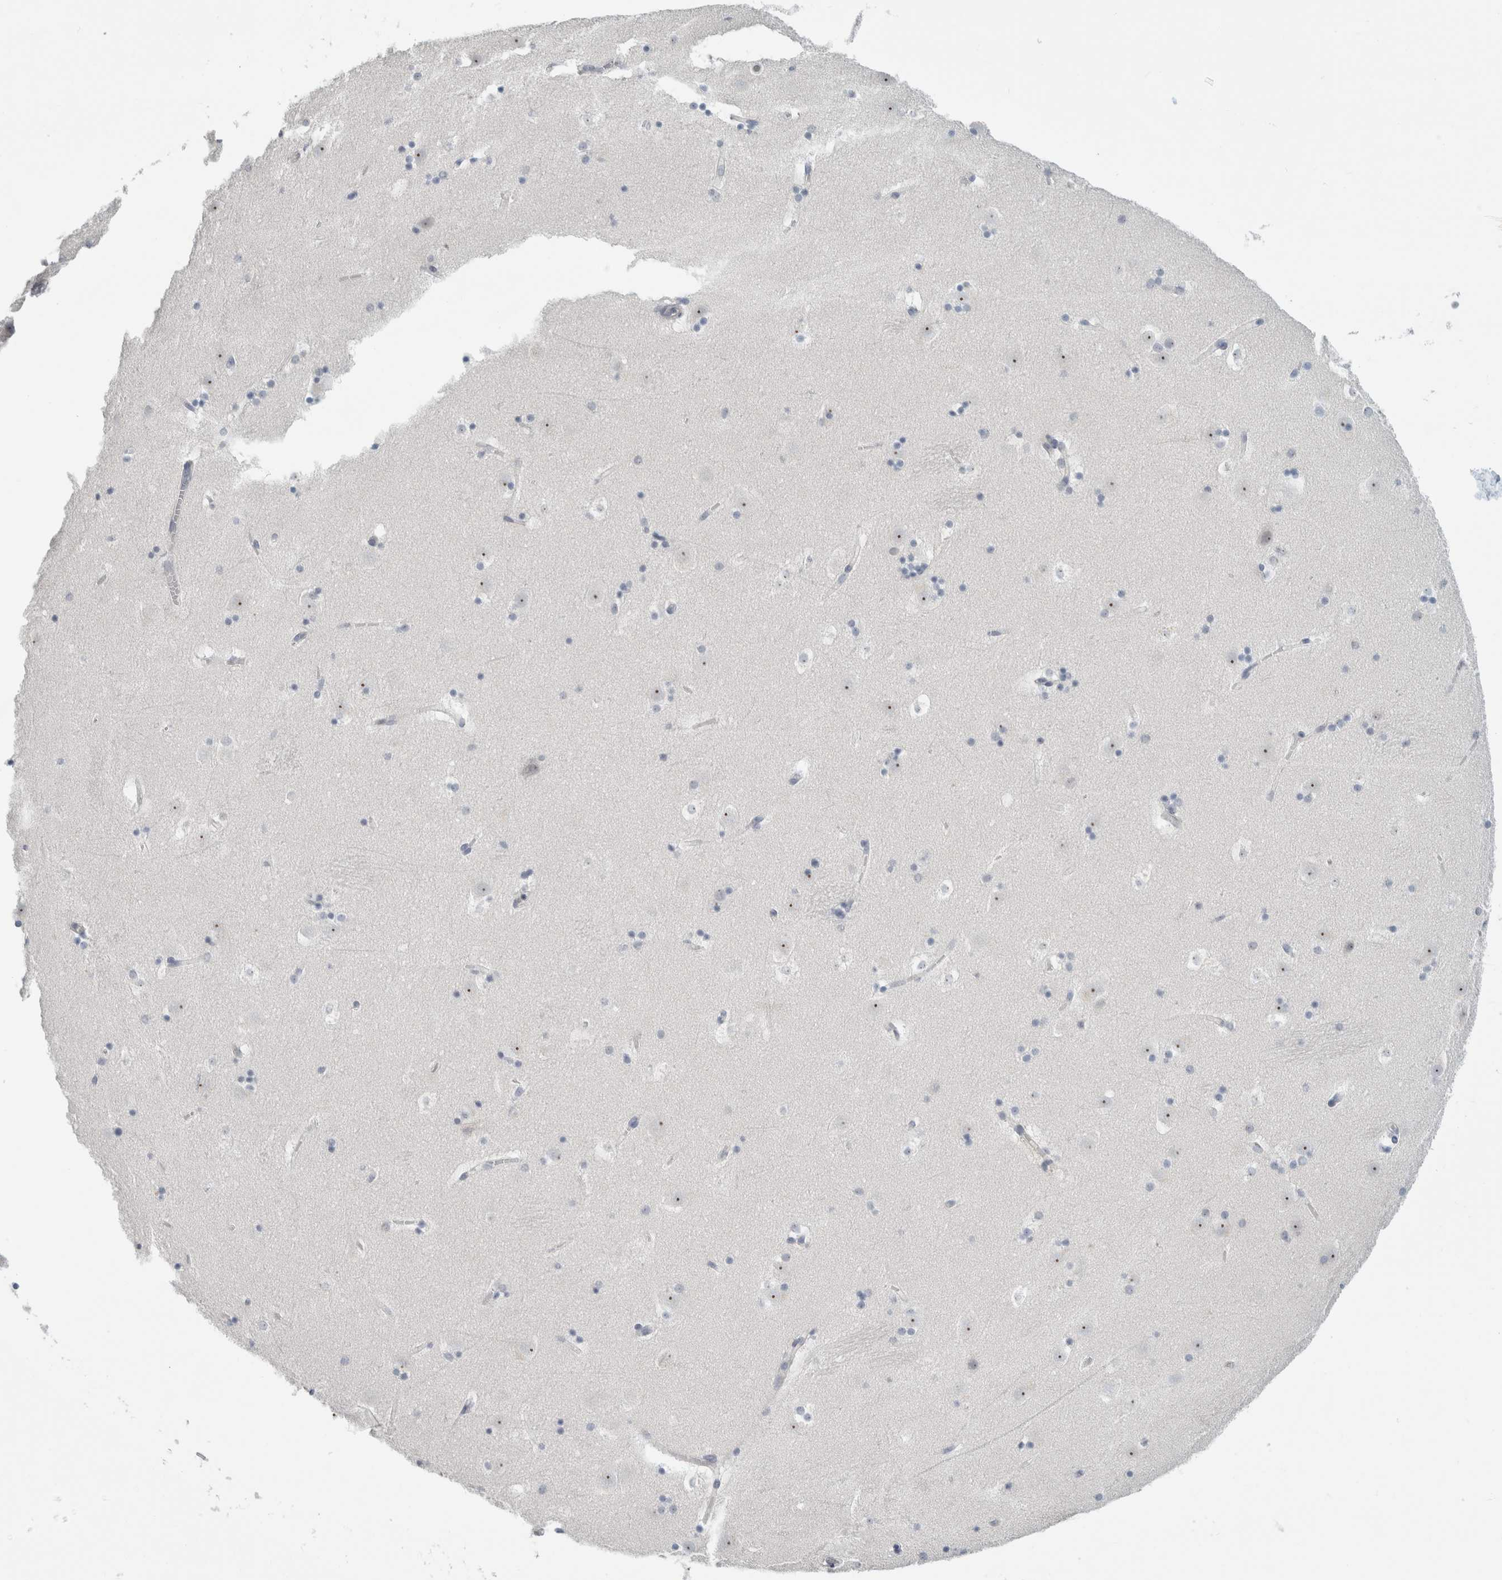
{"staining": {"intensity": "negative", "quantity": "none", "location": "none"}, "tissue": "caudate", "cell_type": "Glial cells", "image_type": "normal", "snomed": [{"axis": "morphology", "description": "Normal tissue, NOS"}, {"axis": "topography", "description": "Lateral ventricle wall"}], "caption": "DAB (3,3'-diaminobenzidine) immunohistochemical staining of normal human caudate demonstrates no significant staining in glial cells. Nuclei are stained in blue.", "gene": "FMR1NB", "patient": {"sex": "male", "age": 45}}